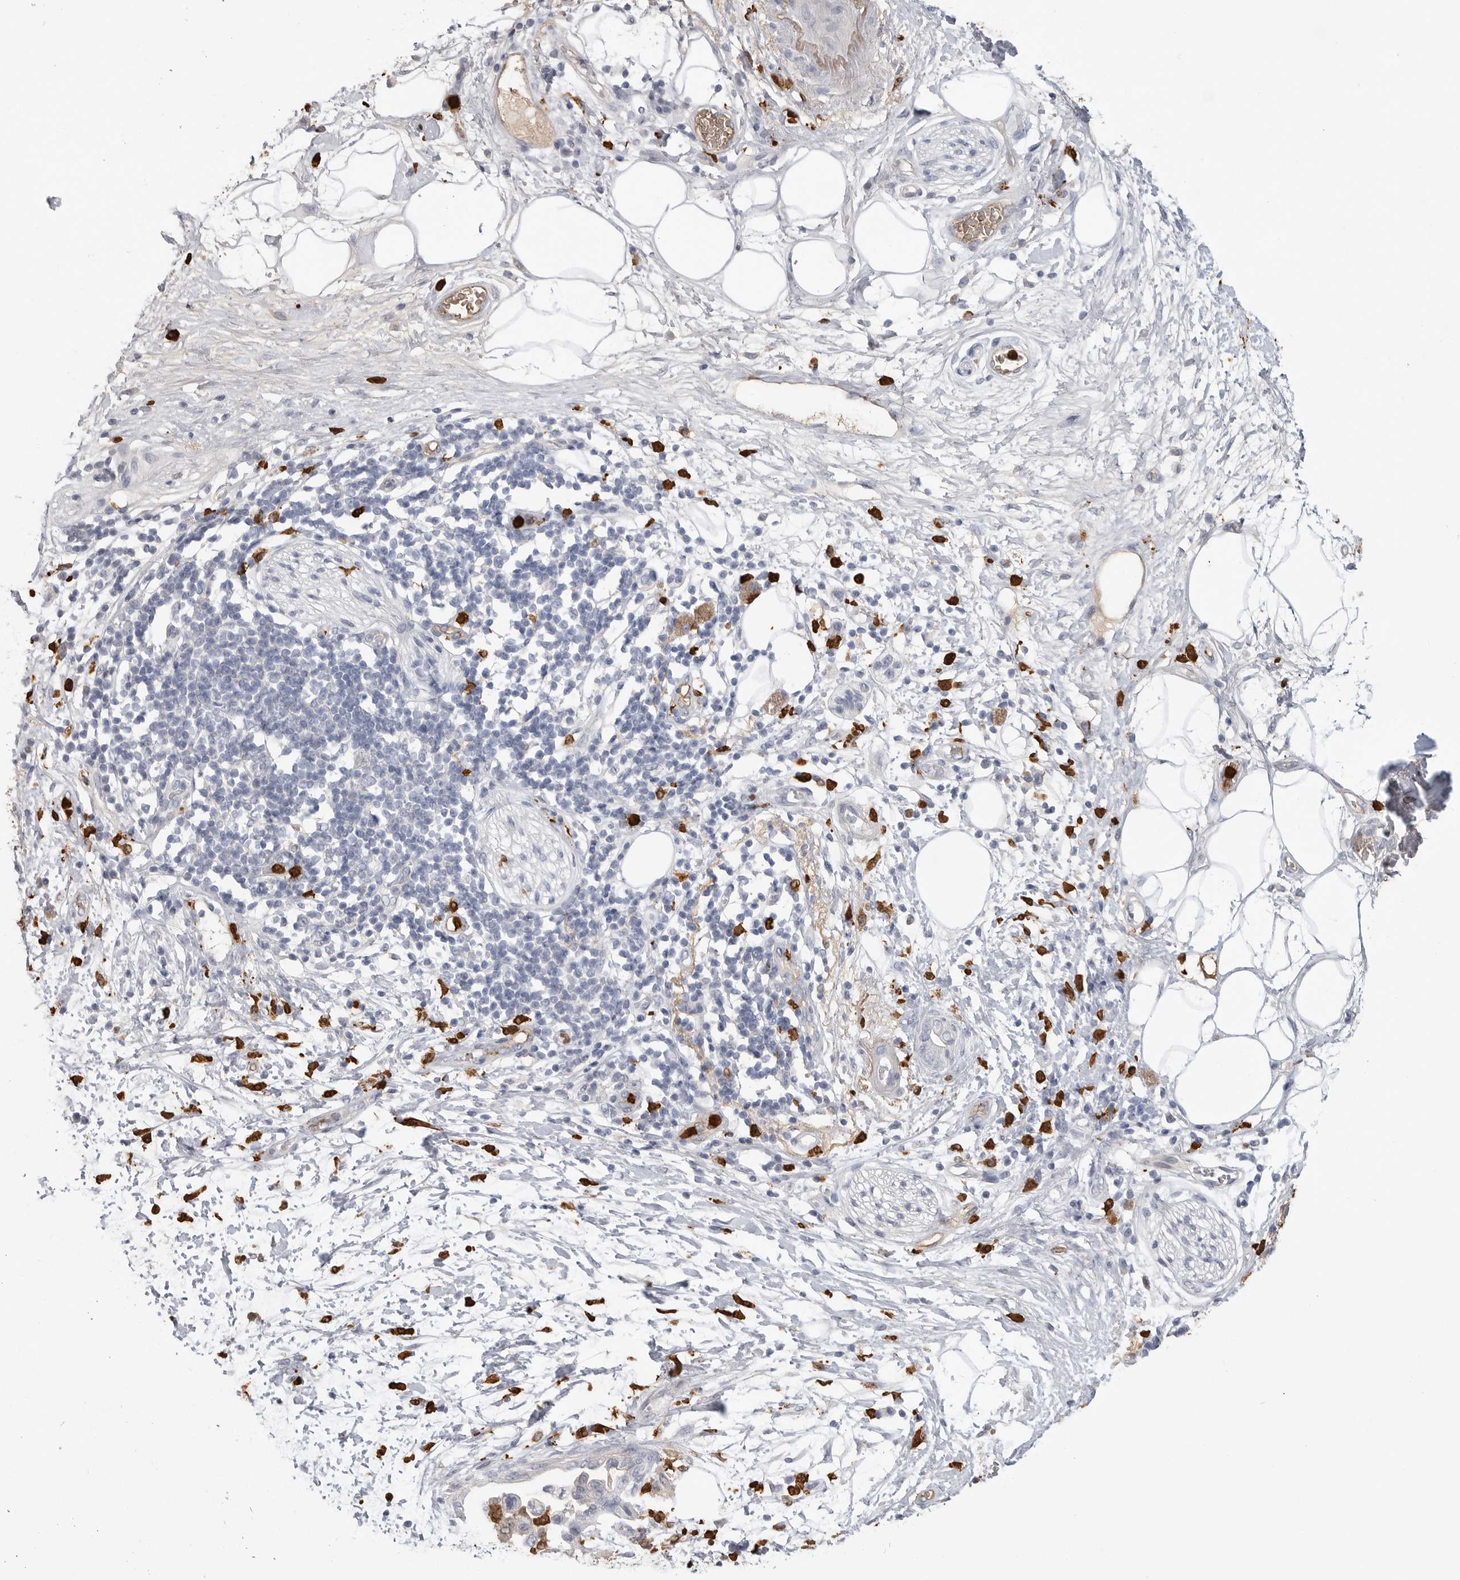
{"staining": {"intensity": "negative", "quantity": "none", "location": "none"}, "tissue": "adipose tissue", "cell_type": "Adipocytes", "image_type": "normal", "snomed": [{"axis": "morphology", "description": "Normal tissue, NOS"}, {"axis": "morphology", "description": "Adenocarcinoma, NOS"}, {"axis": "topography", "description": "Duodenum"}, {"axis": "topography", "description": "Peripheral nerve tissue"}], "caption": "Photomicrograph shows no protein expression in adipocytes of unremarkable adipose tissue. (Brightfield microscopy of DAB (3,3'-diaminobenzidine) immunohistochemistry at high magnification).", "gene": "CYB561D1", "patient": {"sex": "female", "age": 60}}